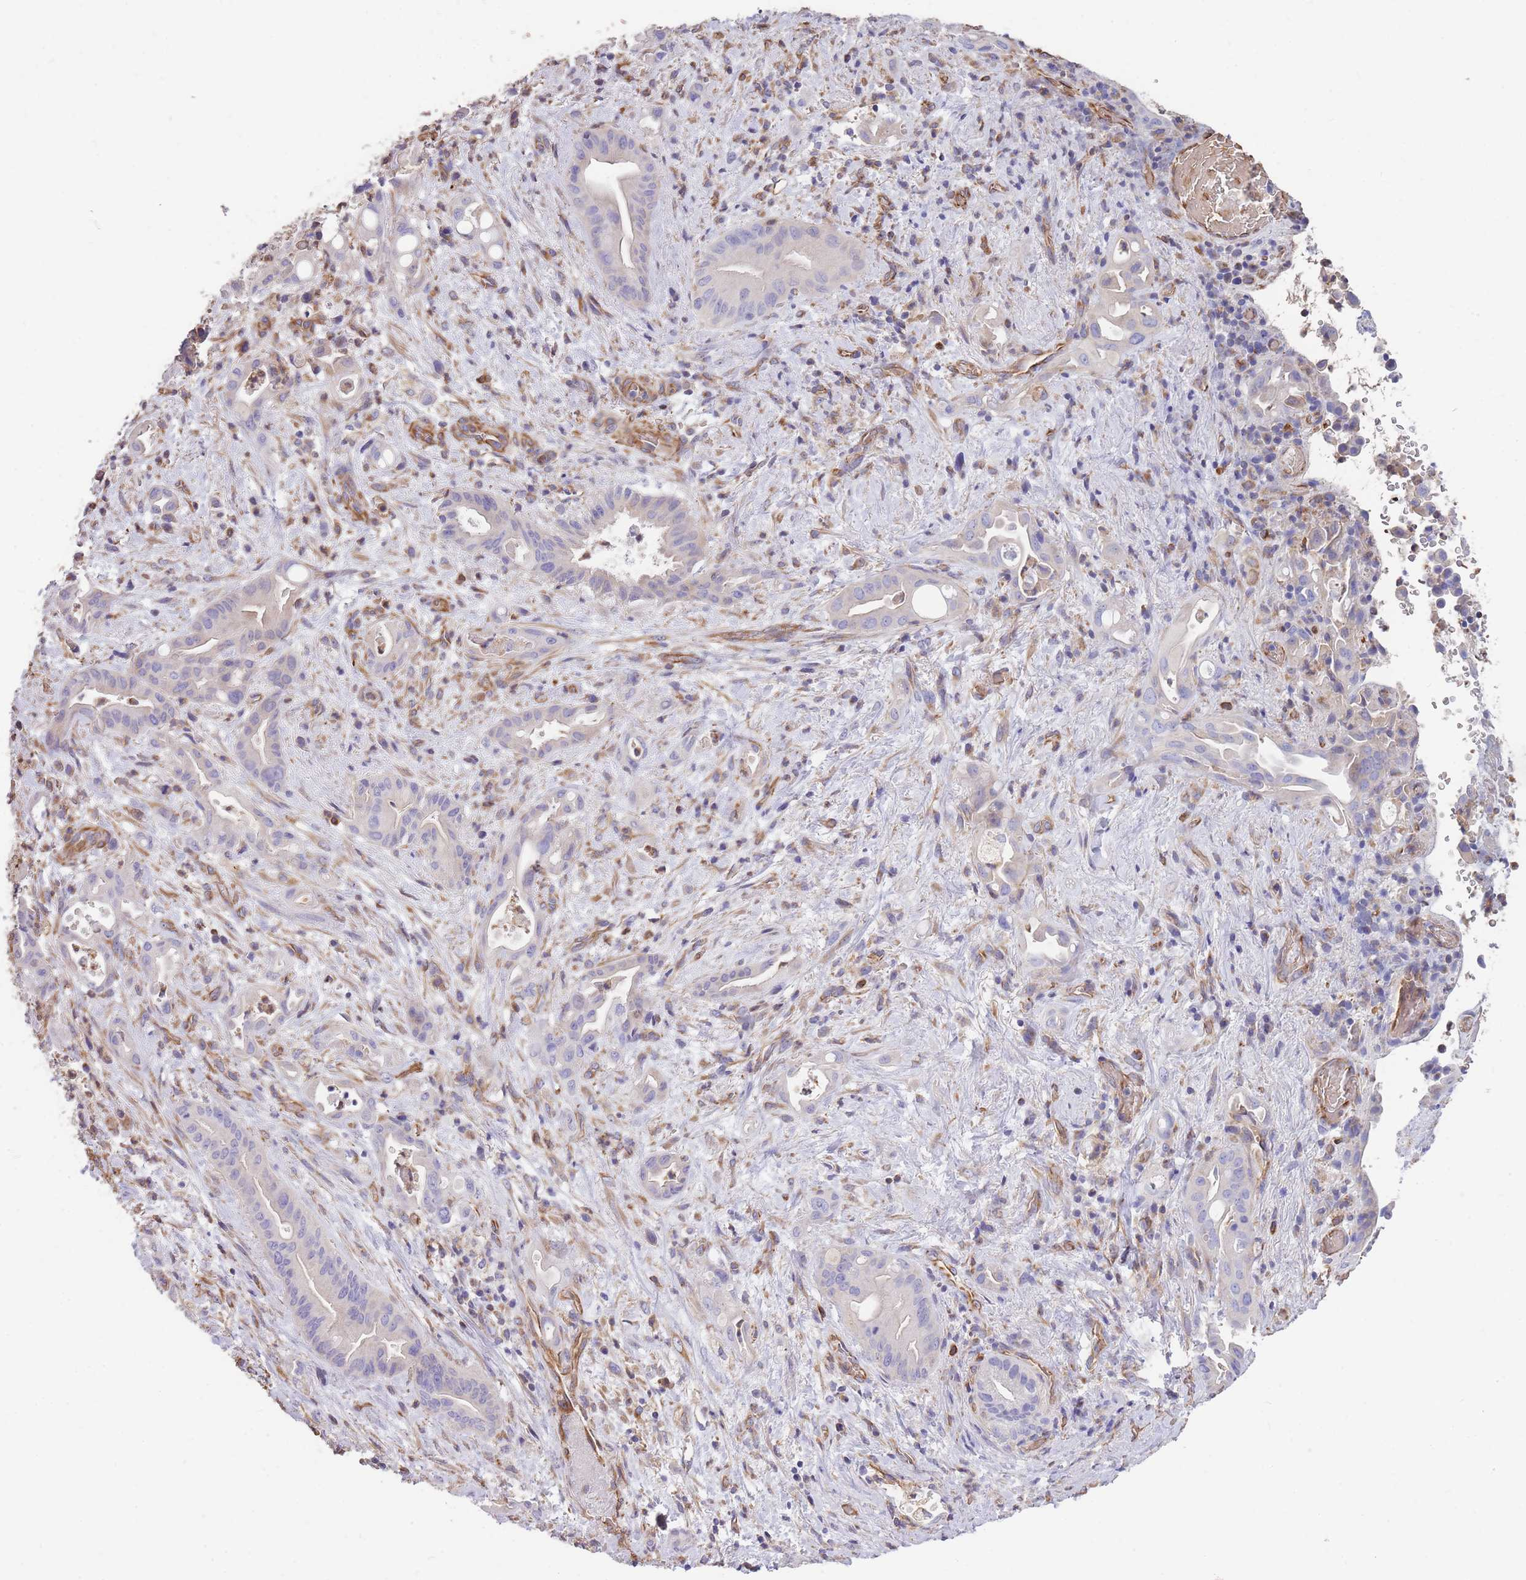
{"staining": {"intensity": "negative", "quantity": "none", "location": "none"}, "tissue": "liver cancer", "cell_type": "Tumor cells", "image_type": "cancer", "snomed": [{"axis": "morphology", "description": "Cholangiocarcinoma"}, {"axis": "topography", "description": "Liver"}], "caption": "There is no significant staining in tumor cells of liver cancer (cholangiocarcinoma). The staining is performed using DAB (3,3'-diaminobenzidine) brown chromogen with nuclei counter-stained in using hematoxylin.", "gene": "ANKRD53", "patient": {"sex": "female", "age": 68}}